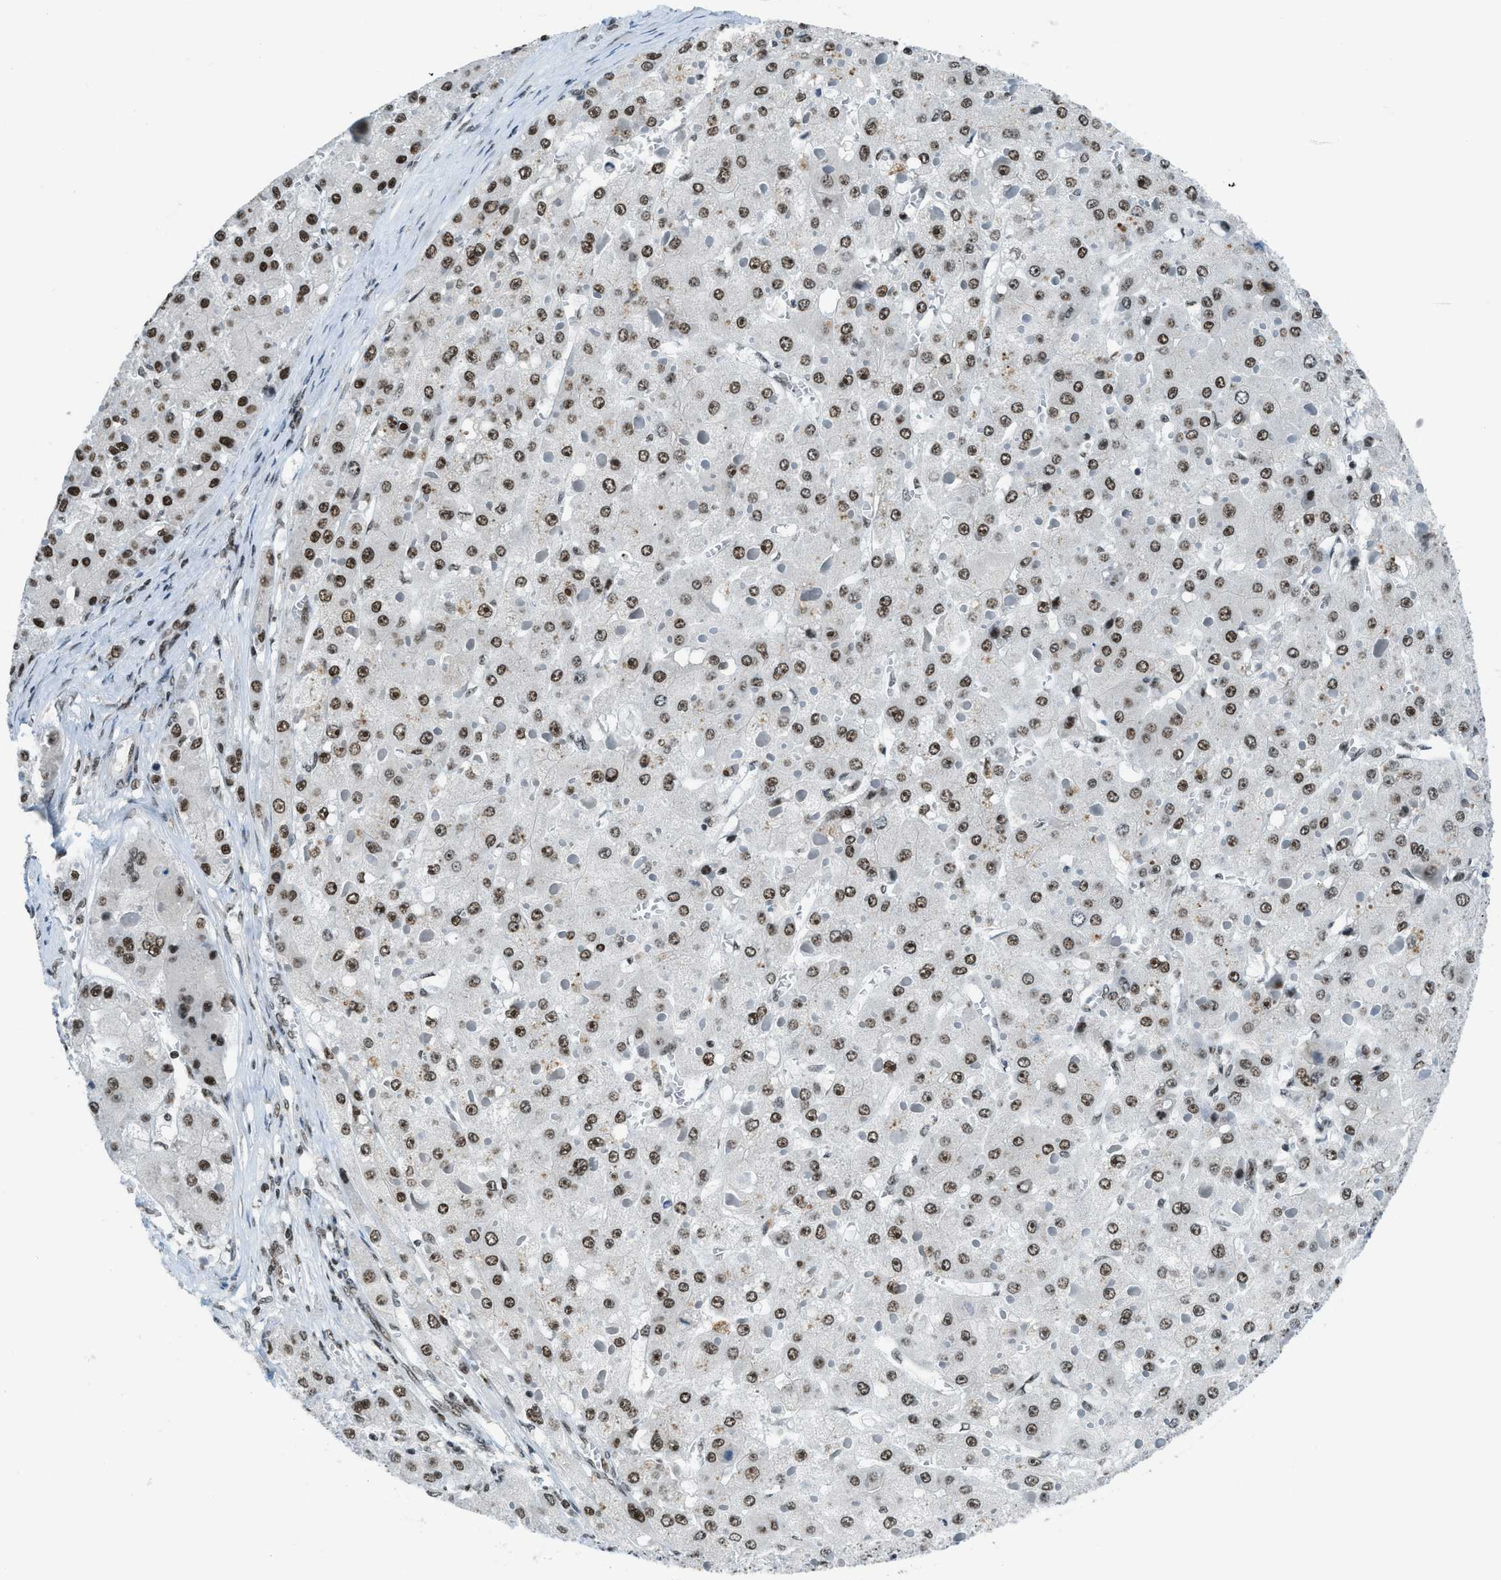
{"staining": {"intensity": "strong", "quantity": ">75%", "location": "nuclear"}, "tissue": "liver cancer", "cell_type": "Tumor cells", "image_type": "cancer", "snomed": [{"axis": "morphology", "description": "Carcinoma, Hepatocellular, NOS"}, {"axis": "topography", "description": "Liver"}], "caption": "Immunohistochemical staining of human hepatocellular carcinoma (liver) exhibits high levels of strong nuclear expression in about >75% of tumor cells.", "gene": "RAD51B", "patient": {"sex": "female", "age": 73}}